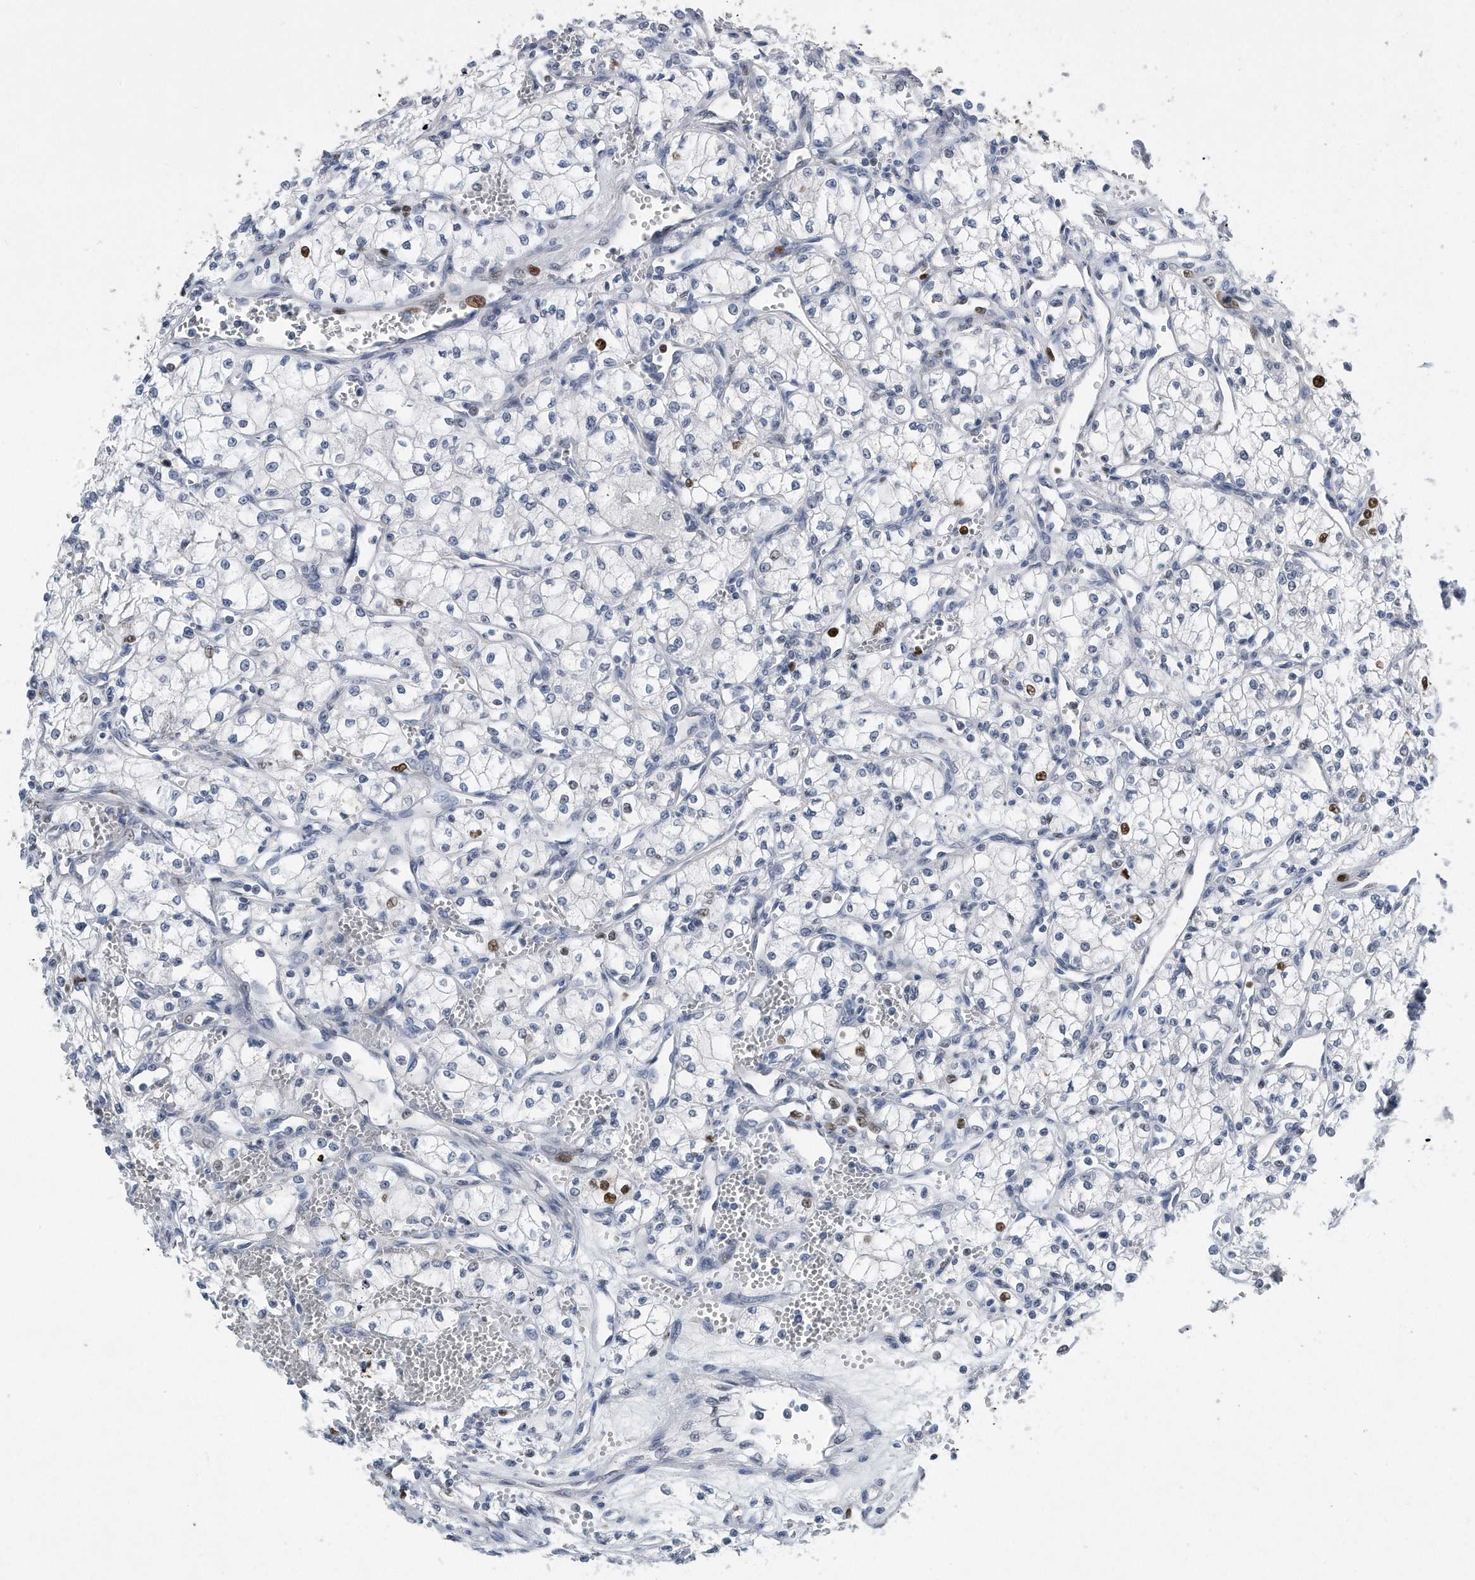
{"staining": {"intensity": "moderate", "quantity": "<25%", "location": "nuclear"}, "tissue": "renal cancer", "cell_type": "Tumor cells", "image_type": "cancer", "snomed": [{"axis": "morphology", "description": "Adenocarcinoma, NOS"}, {"axis": "topography", "description": "Kidney"}], "caption": "A brown stain highlights moderate nuclear expression of a protein in human renal adenocarcinoma tumor cells. The protein of interest is shown in brown color, while the nuclei are stained blue.", "gene": "PCNA", "patient": {"sex": "male", "age": 59}}